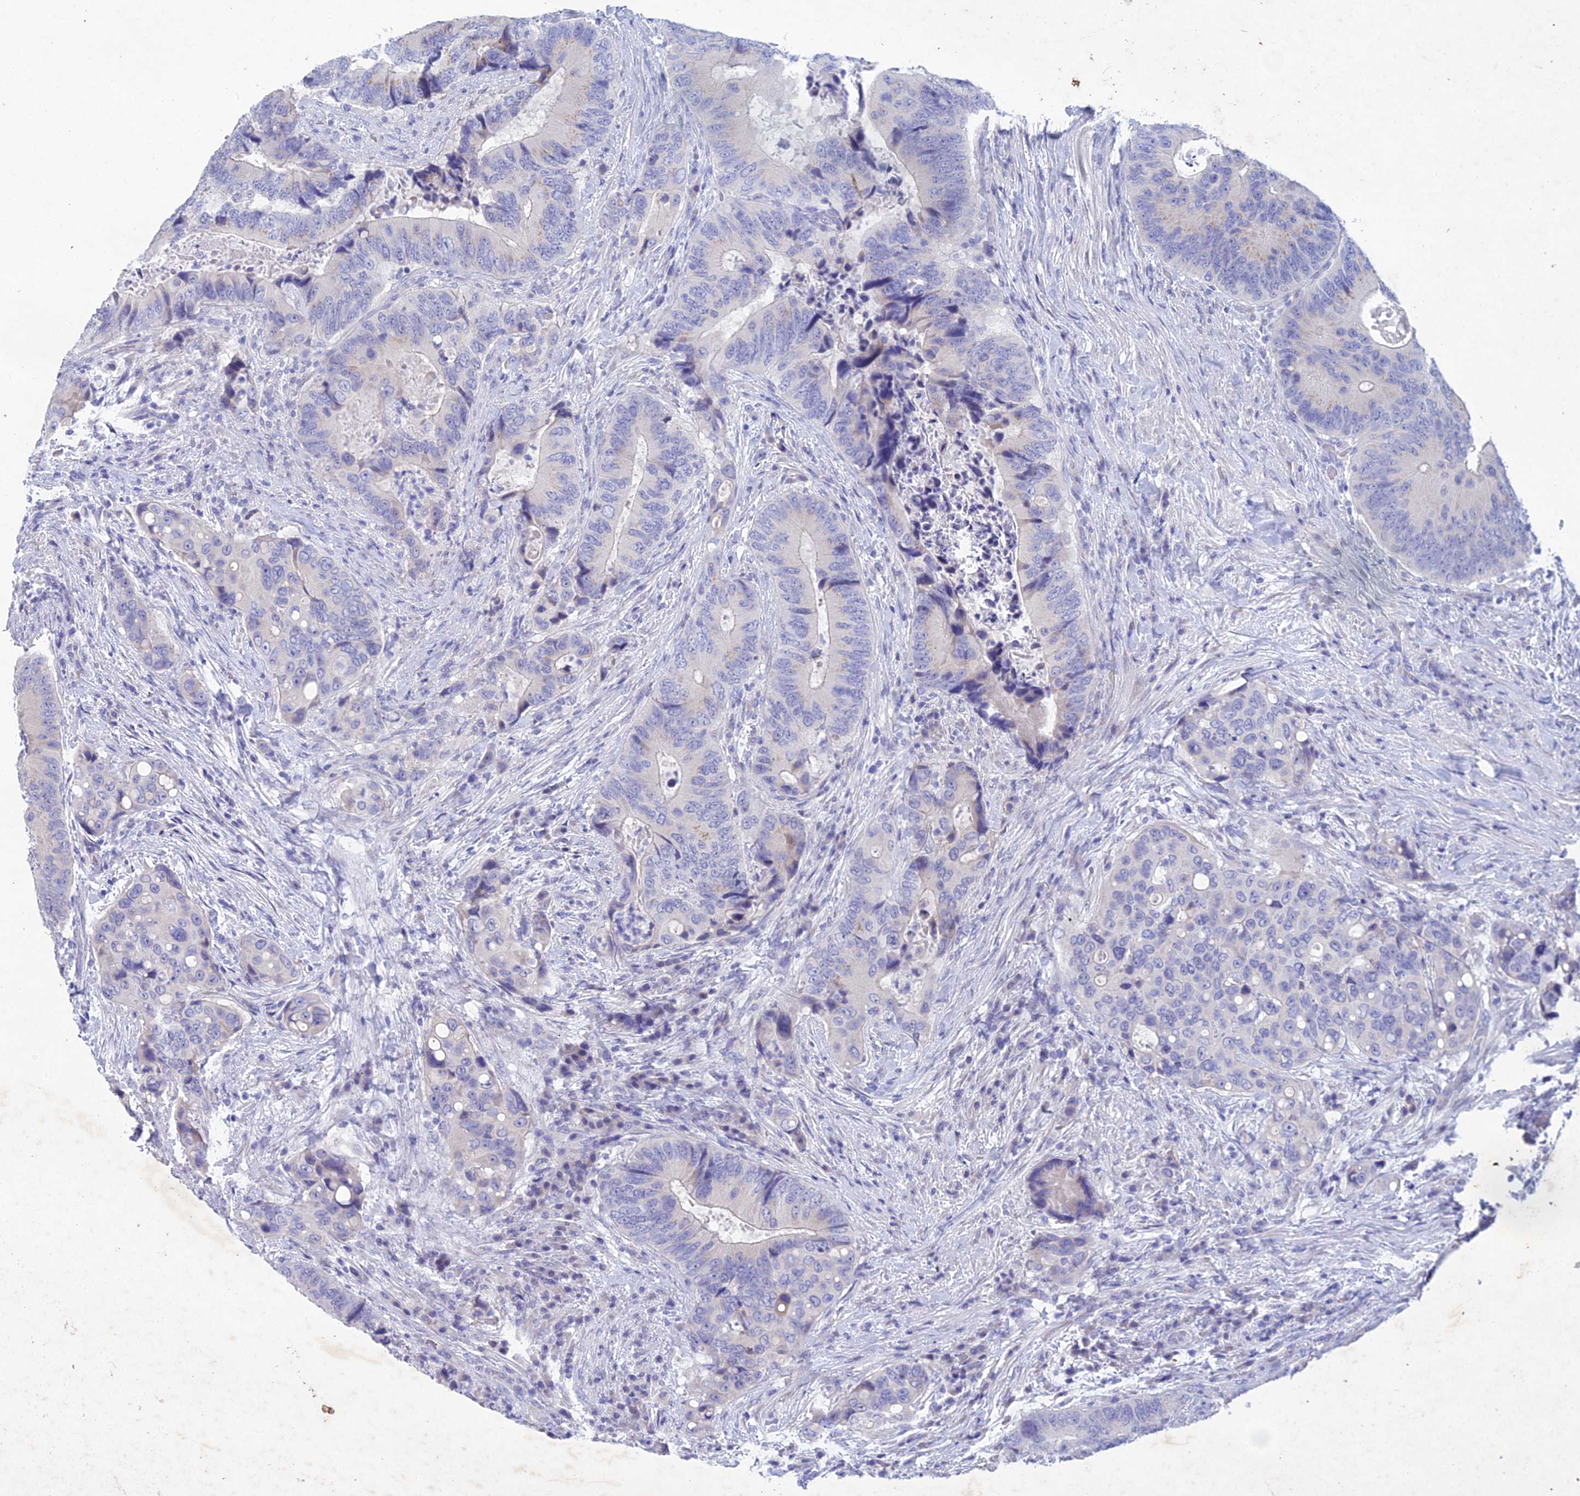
{"staining": {"intensity": "negative", "quantity": "none", "location": "none"}, "tissue": "colorectal cancer", "cell_type": "Tumor cells", "image_type": "cancer", "snomed": [{"axis": "morphology", "description": "Adenocarcinoma, NOS"}, {"axis": "topography", "description": "Colon"}], "caption": "The immunohistochemistry micrograph has no significant positivity in tumor cells of colorectal cancer tissue. (DAB immunohistochemistry (IHC) with hematoxylin counter stain).", "gene": "BTBD19", "patient": {"sex": "male", "age": 84}}